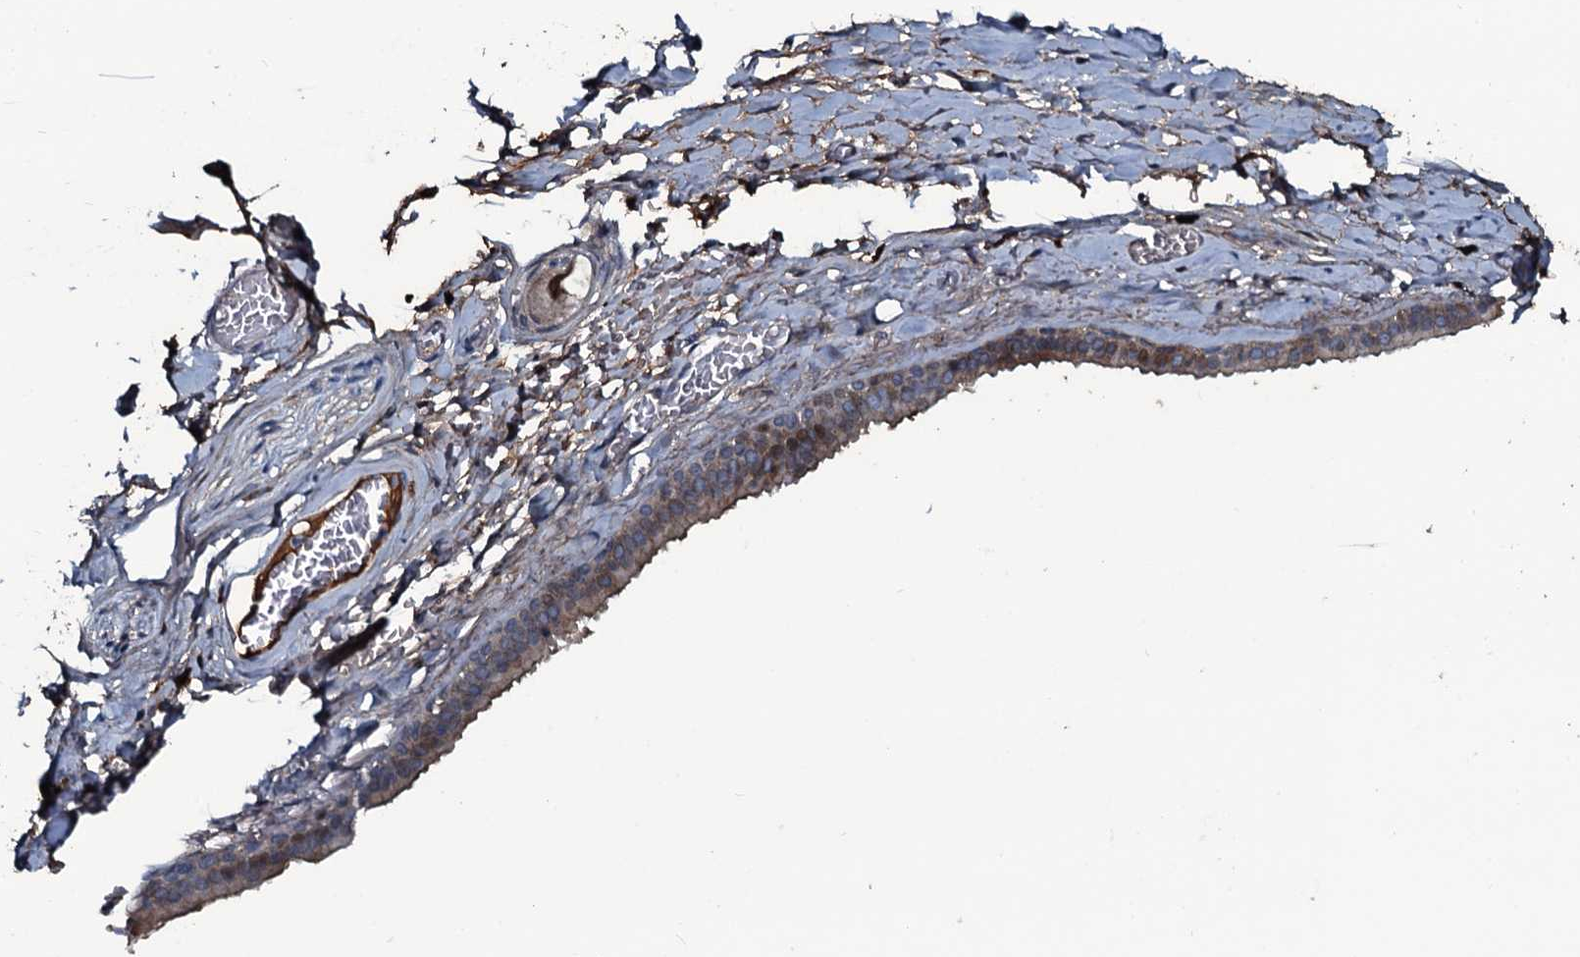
{"staining": {"intensity": "negative", "quantity": "none", "location": "none"}, "tissue": "adipose tissue", "cell_type": "Adipocytes", "image_type": "normal", "snomed": [{"axis": "morphology", "description": "Normal tissue, NOS"}, {"axis": "topography", "description": "Salivary gland"}, {"axis": "topography", "description": "Peripheral nerve tissue"}], "caption": "Immunohistochemistry (IHC) image of benign human adipose tissue stained for a protein (brown), which shows no expression in adipocytes.", "gene": "LYG2", "patient": {"sex": "male", "age": 62}}